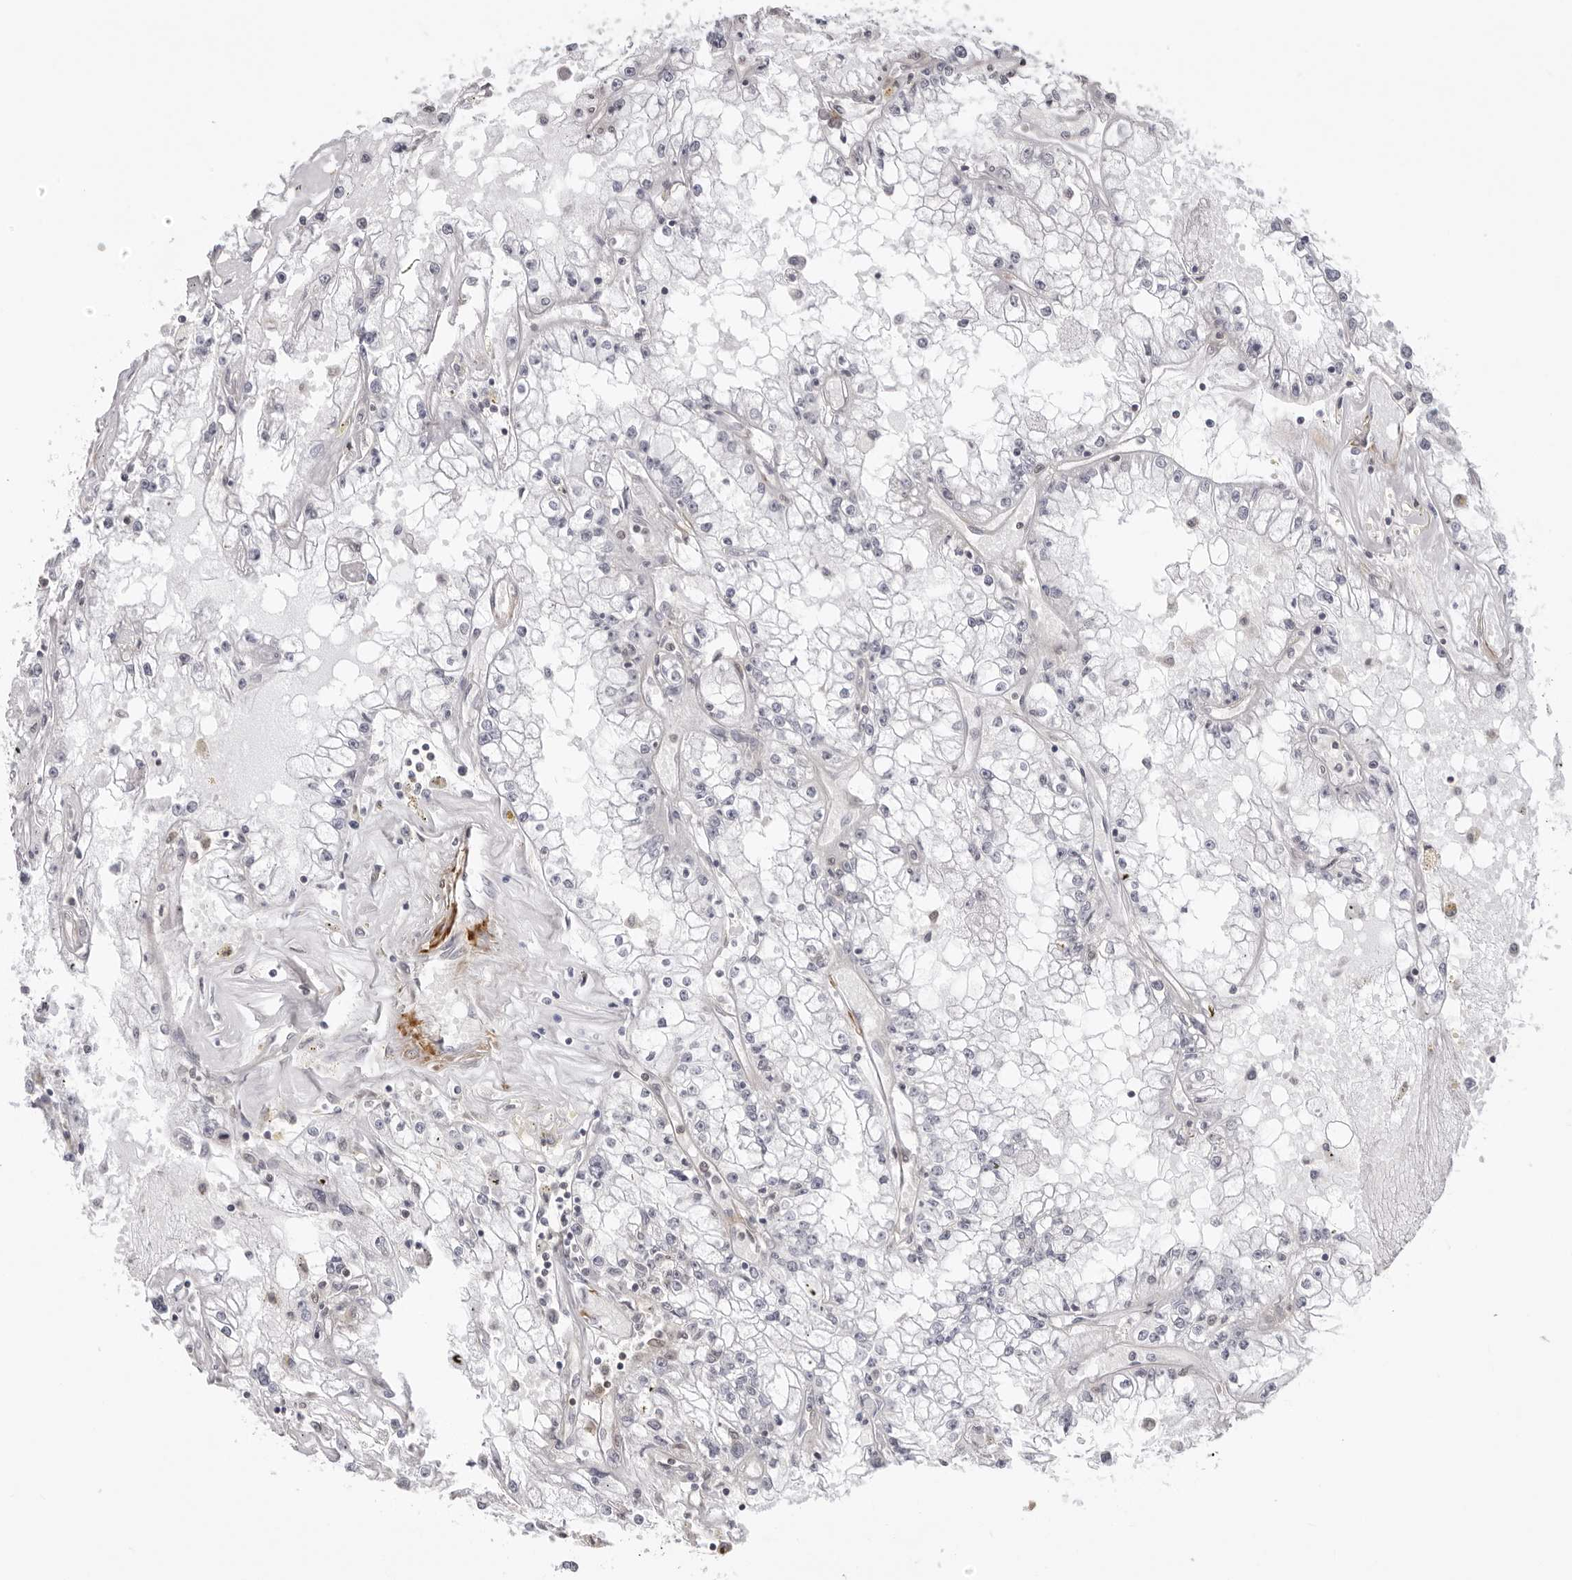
{"staining": {"intensity": "negative", "quantity": "none", "location": "none"}, "tissue": "renal cancer", "cell_type": "Tumor cells", "image_type": "cancer", "snomed": [{"axis": "morphology", "description": "Adenocarcinoma, NOS"}, {"axis": "topography", "description": "Kidney"}], "caption": "The micrograph shows no significant staining in tumor cells of renal adenocarcinoma.", "gene": "UNK", "patient": {"sex": "male", "age": 56}}